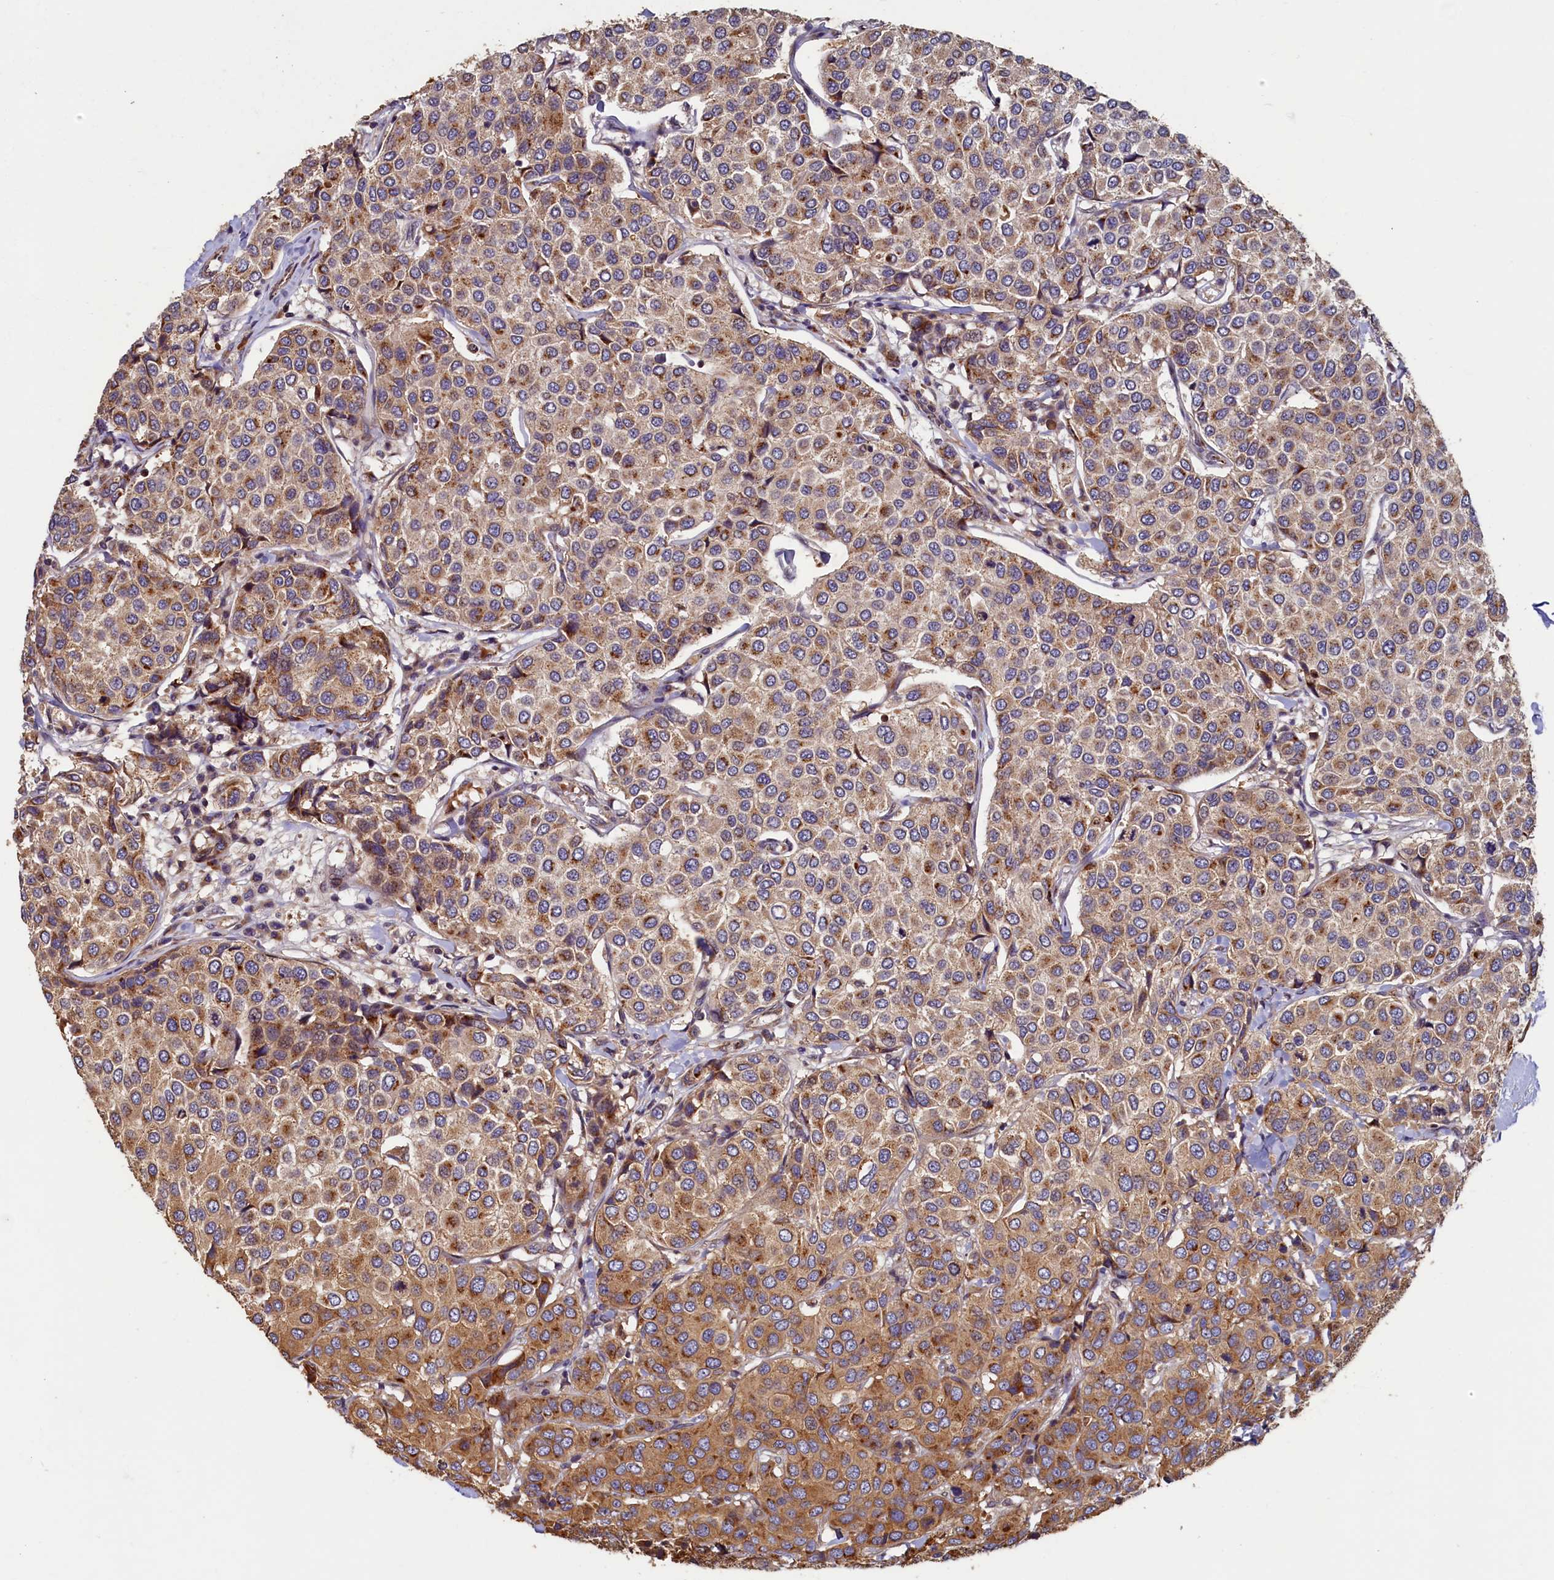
{"staining": {"intensity": "moderate", "quantity": ">75%", "location": "cytoplasmic/membranous"}, "tissue": "breast cancer", "cell_type": "Tumor cells", "image_type": "cancer", "snomed": [{"axis": "morphology", "description": "Duct carcinoma"}, {"axis": "topography", "description": "Breast"}], "caption": "Moderate cytoplasmic/membranous positivity is seen in approximately >75% of tumor cells in breast cancer.", "gene": "TMEM181", "patient": {"sex": "female", "age": 55}}